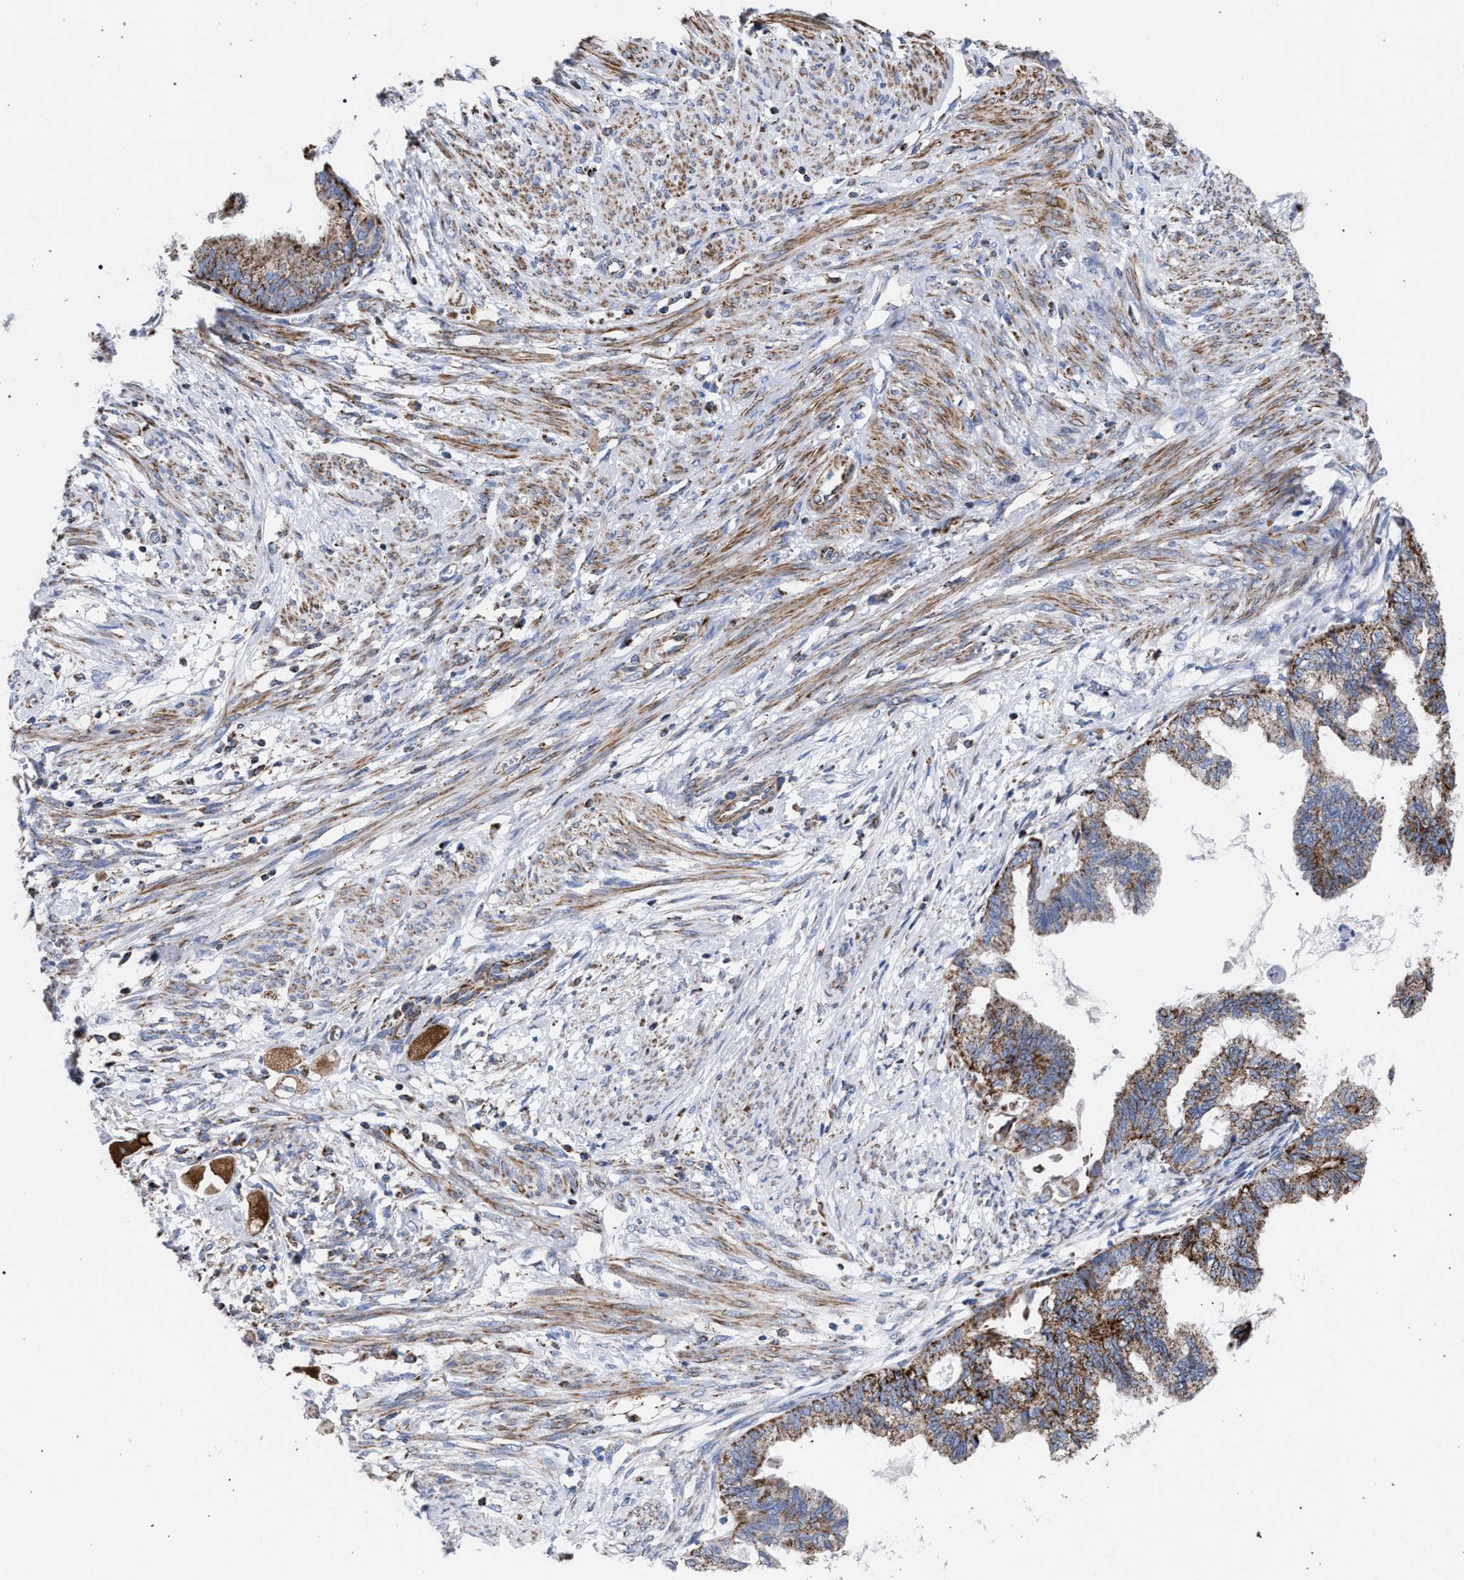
{"staining": {"intensity": "moderate", "quantity": ">75%", "location": "cytoplasmic/membranous"}, "tissue": "cervical cancer", "cell_type": "Tumor cells", "image_type": "cancer", "snomed": [{"axis": "morphology", "description": "Normal tissue, NOS"}, {"axis": "morphology", "description": "Adenocarcinoma, NOS"}, {"axis": "topography", "description": "Cervix"}, {"axis": "topography", "description": "Endometrium"}], "caption": "An immunohistochemistry histopathology image of tumor tissue is shown. Protein staining in brown highlights moderate cytoplasmic/membranous positivity in cervical cancer within tumor cells.", "gene": "ACADS", "patient": {"sex": "female", "age": 86}}